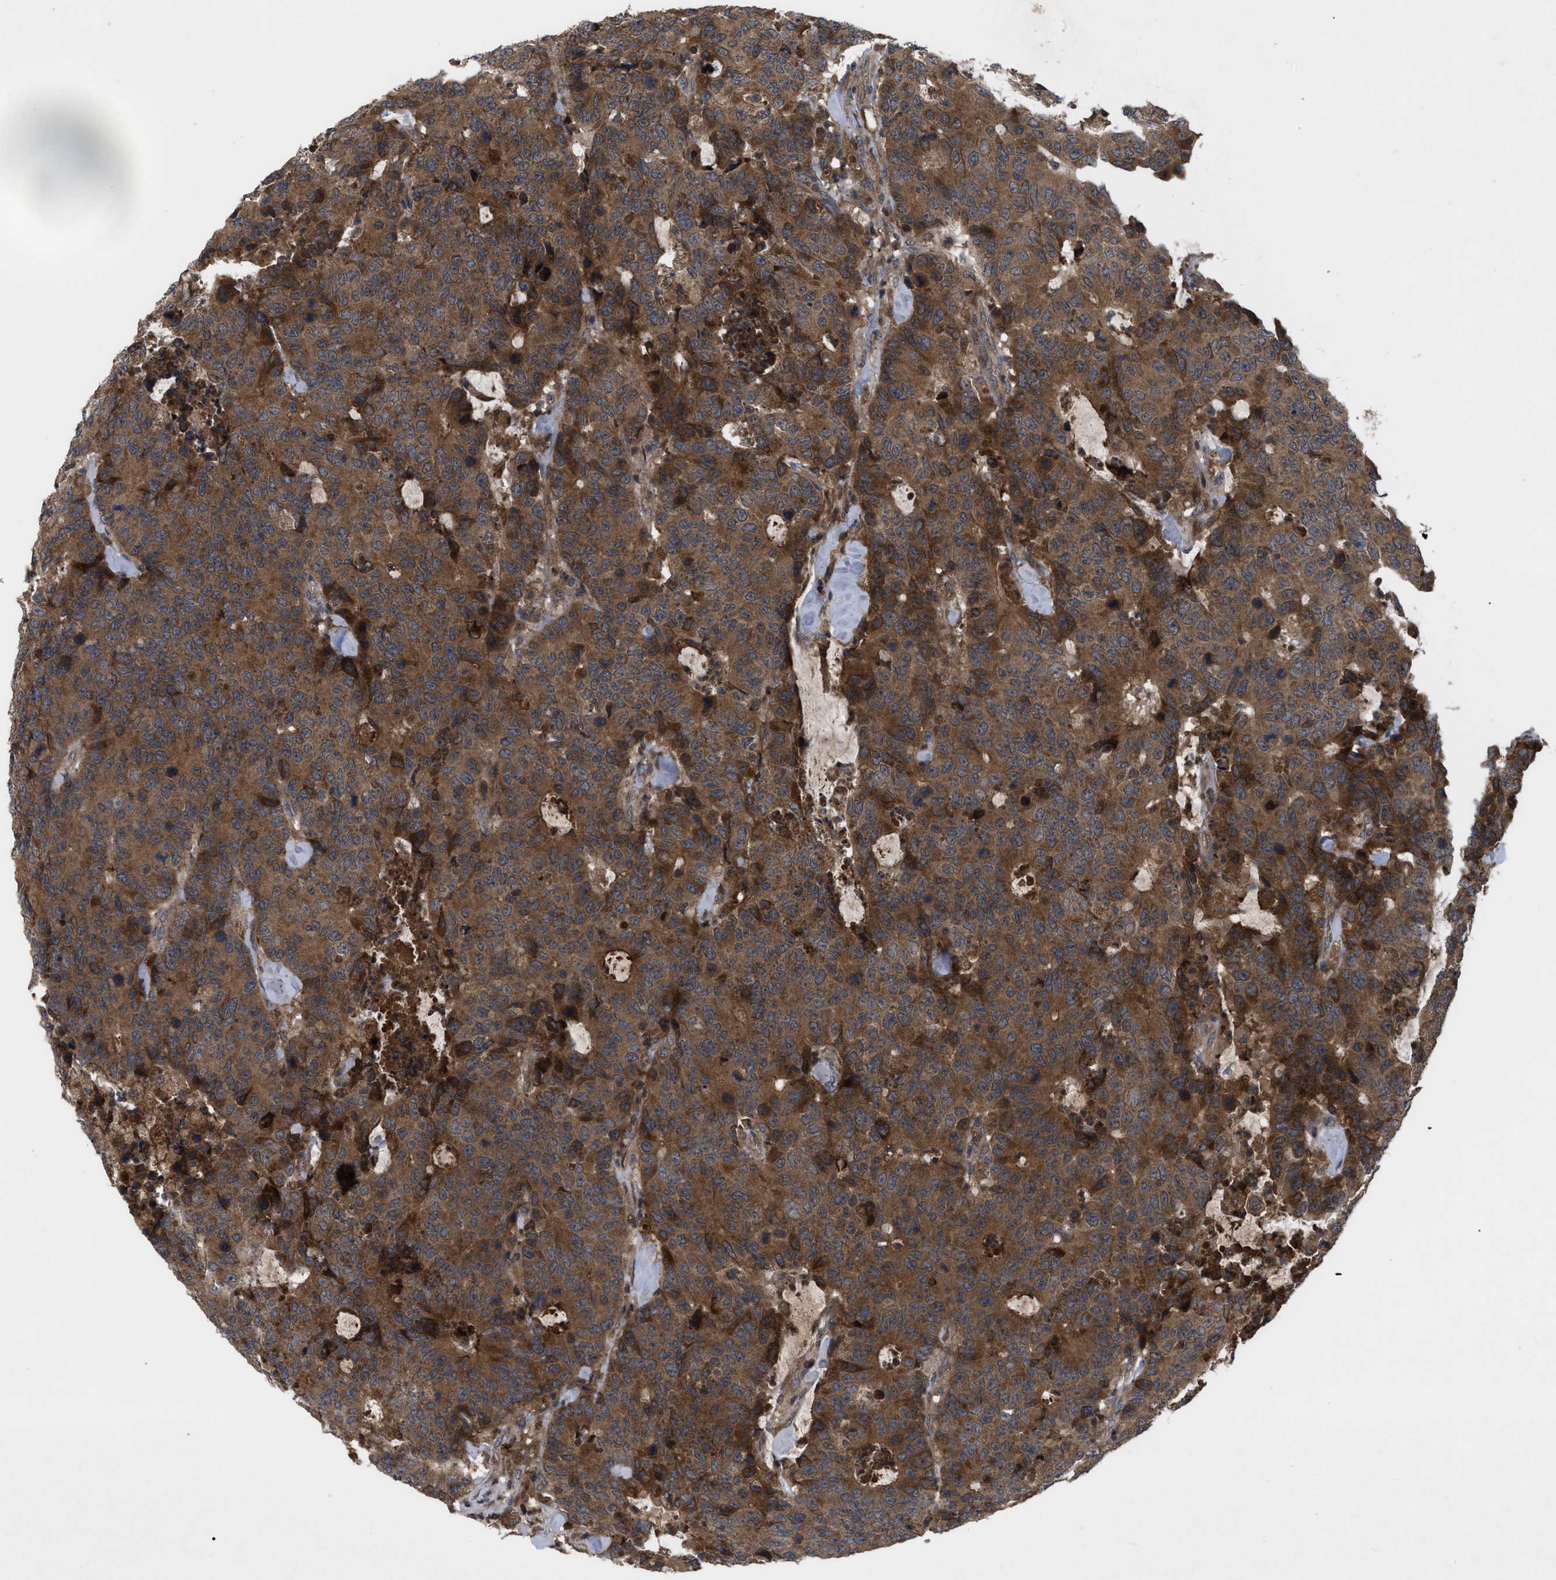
{"staining": {"intensity": "strong", "quantity": ">75%", "location": "cytoplasmic/membranous"}, "tissue": "colorectal cancer", "cell_type": "Tumor cells", "image_type": "cancer", "snomed": [{"axis": "morphology", "description": "Adenocarcinoma, NOS"}, {"axis": "topography", "description": "Colon"}], "caption": "There is high levels of strong cytoplasmic/membranous positivity in tumor cells of colorectal cancer (adenocarcinoma), as demonstrated by immunohistochemical staining (brown color).", "gene": "RAB2A", "patient": {"sex": "female", "age": 86}}